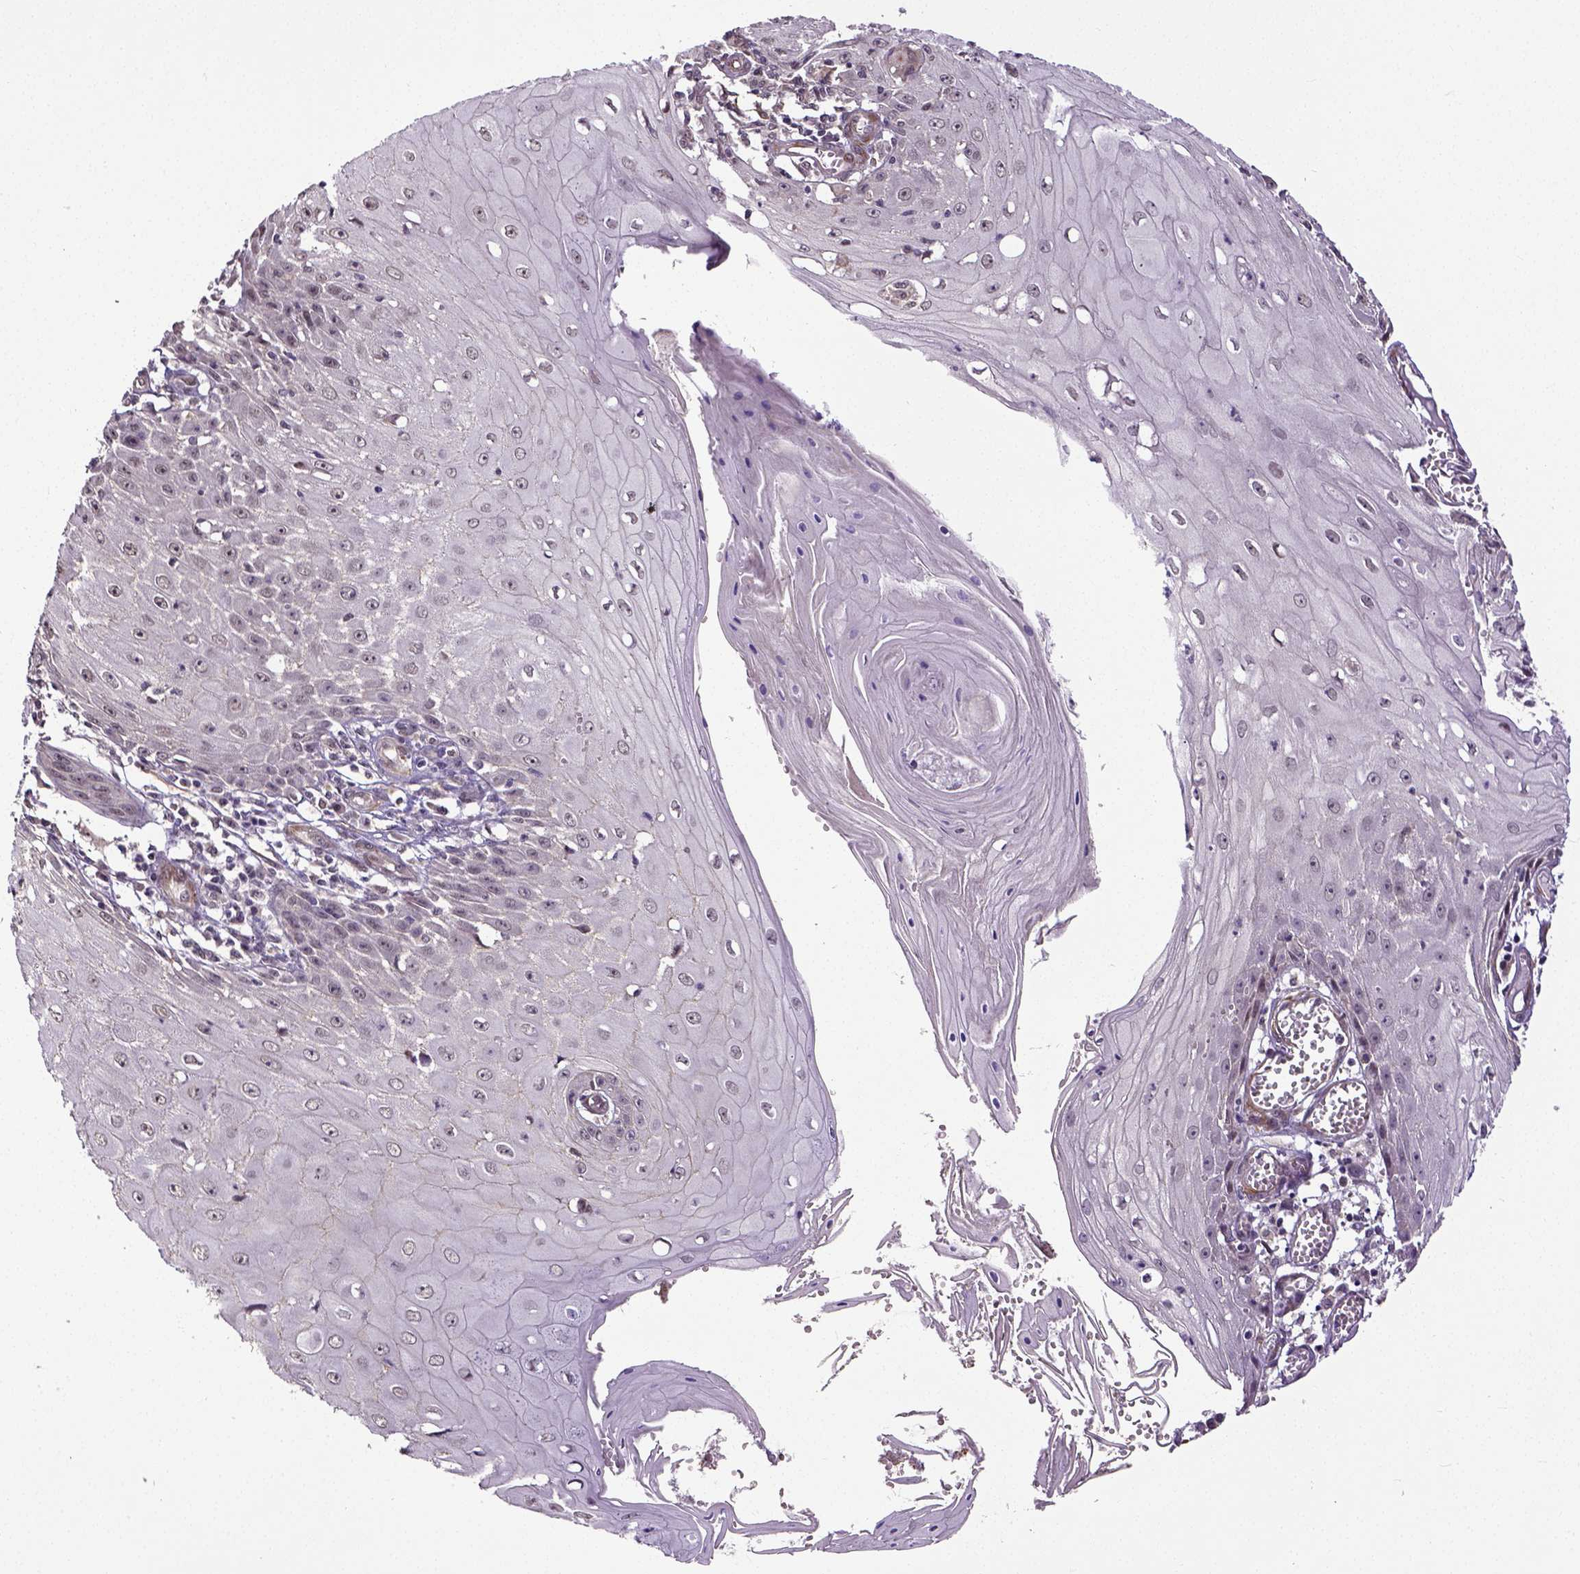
{"staining": {"intensity": "negative", "quantity": "none", "location": "none"}, "tissue": "skin cancer", "cell_type": "Tumor cells", "image_type": "cancer", "snomed": [{"axis": "morphology", "description": "Squamous cell carcinoma, NOS"}, {"axis": "topography", "description": "Skin"}], "caption": "Skin cancer (squamous cell carcinoma) stained for a protein using immunohistochemistry shows no expression tumor cells.", "gene": "DICER1", "patient": {"sex": "female", "age": 73}}